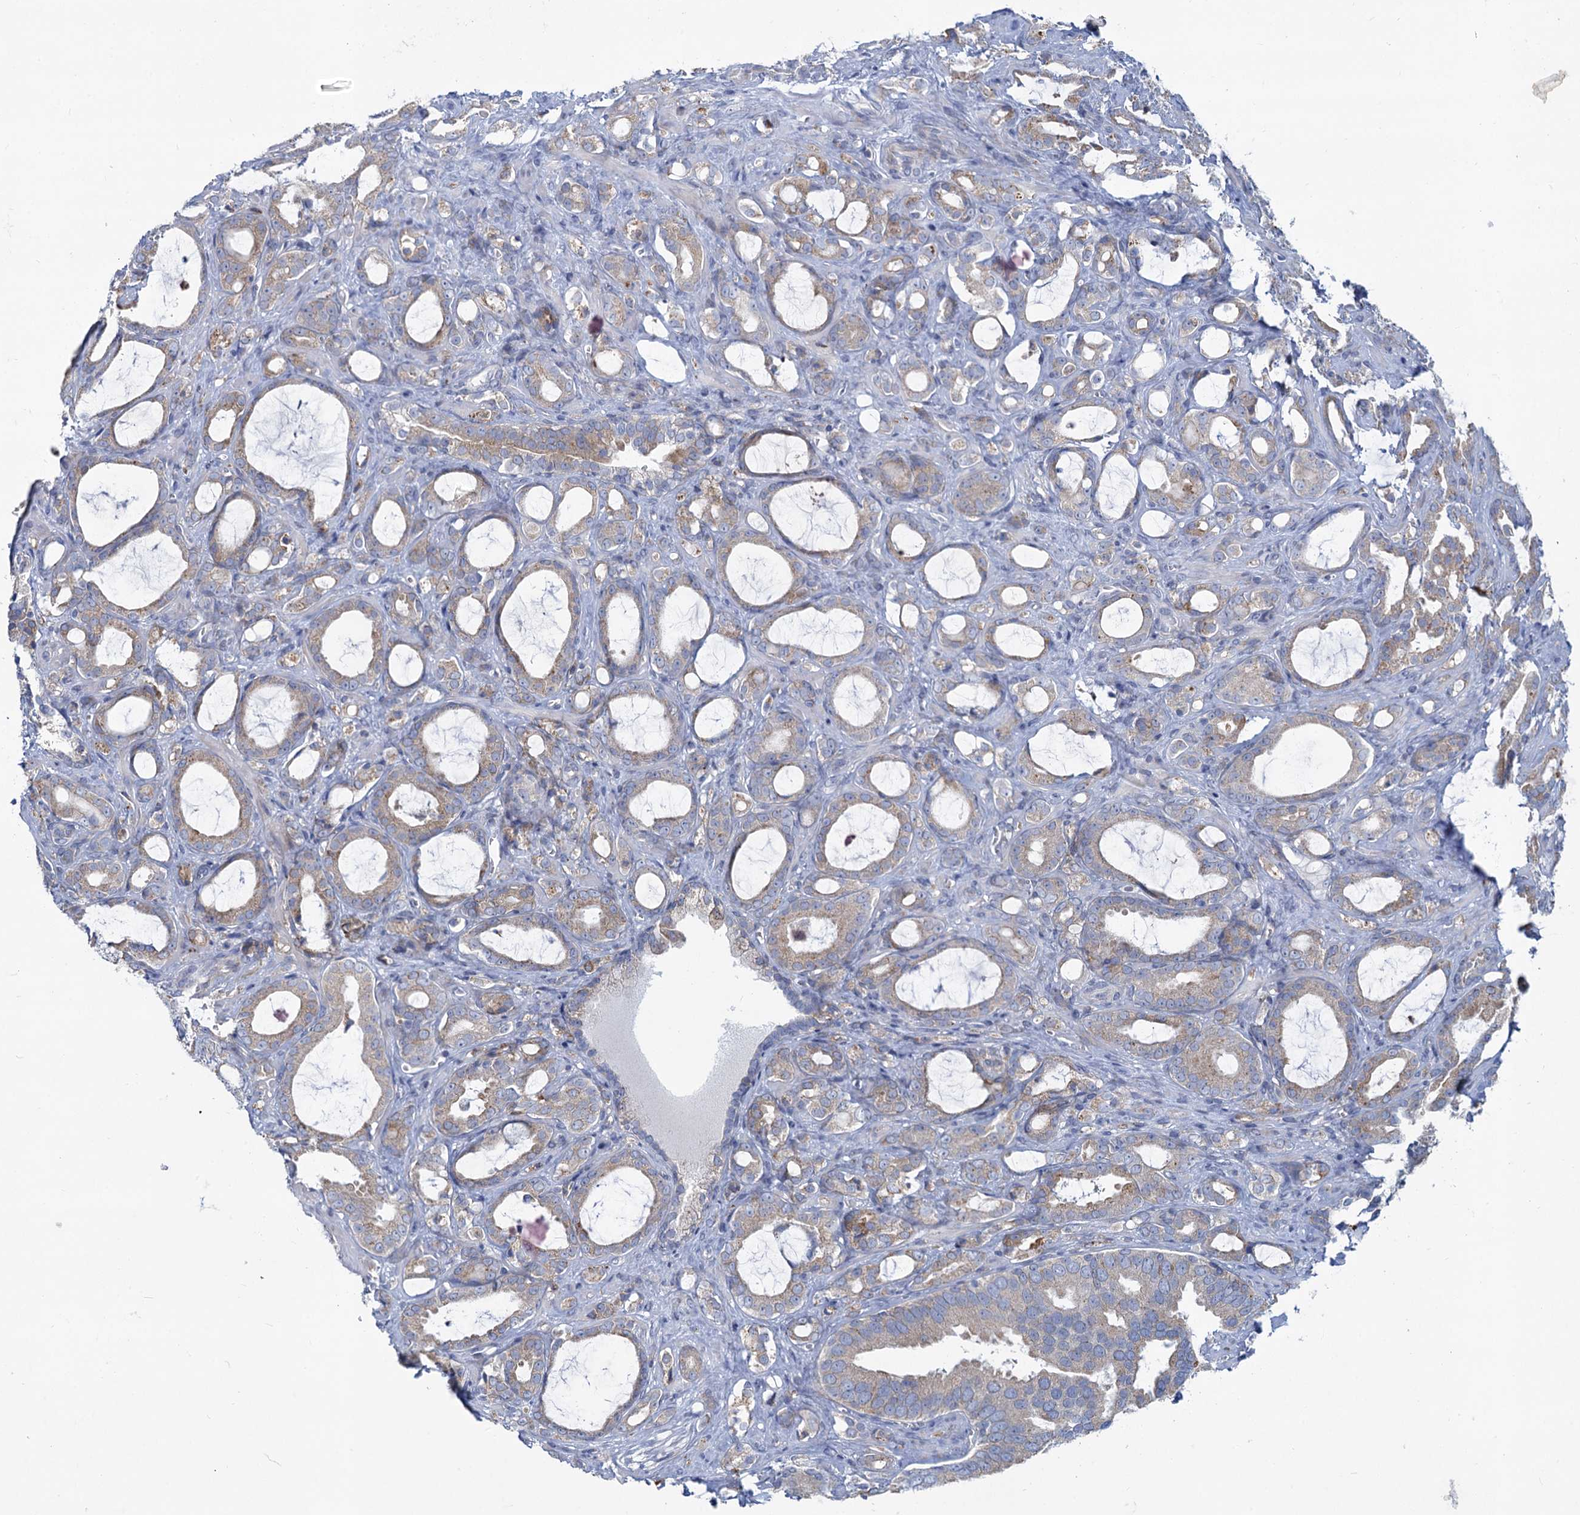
{"staining": {"intensity": "weak", "quantity": "25%-75%", "location": "cytoplasmic/membranous"}, "tissue": "prostate cancer", "cell_type": "Tumor cells", "image_type": "cancer", "snomed": [{"axis": "morphology", "description": "Adenocarcinoma, High grade"}, {"axis": "topography", "description": "Prostate"}], "caption": "Protein staining by immunohistochemistry shows weak cytoplasmic/membranous staining in about 25%-75% of tumor cells in prostate high-grade adenocarcinoma. The protein is shown in brown color, while the nuclei are stained blue.", "gene": "PRSS35", "patient": {"sex": "male", "age": 72}}